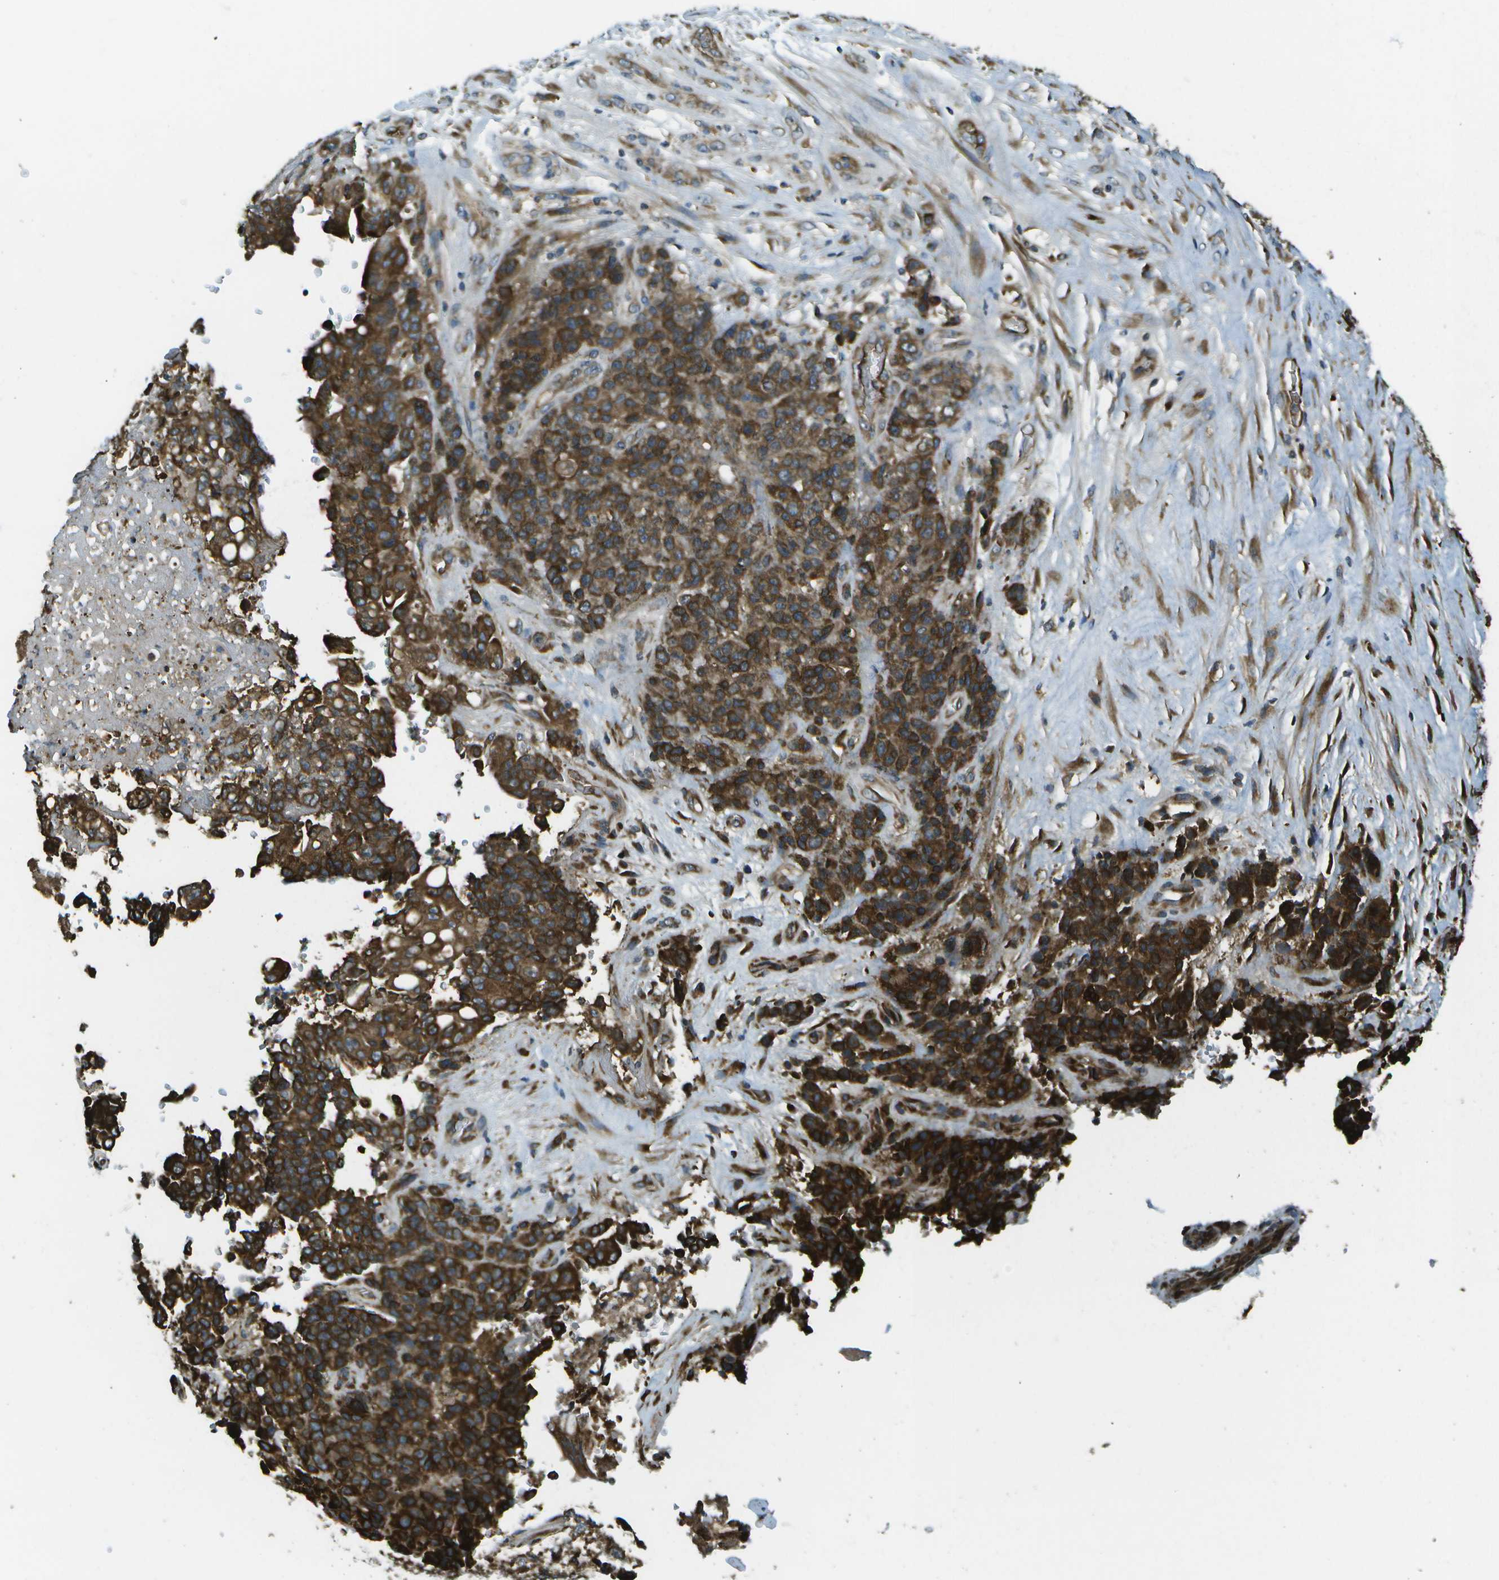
{"staining": {"intensity": "strong", "quantity": ">75%", "location": "cytoplasmic/membranous"}, "tissue": "stomach cancer", "cell_type": "Tumor cells", "image_type": "cancer", "snomed": [{"axis": "morphology", "description": "Adenocarcinoma, NOS"}, {"axis": "topography", "description": "Stomach"}], "caption": "A photomicrograph of human stomach adenocarcinoma stained for a protein demonstrates strong cytoplasmic/membranous brown staining in tumor cells. Nuclei are stained in blue.", "gene": "USP30", "patient": {"sex": "female", "age": 73}}